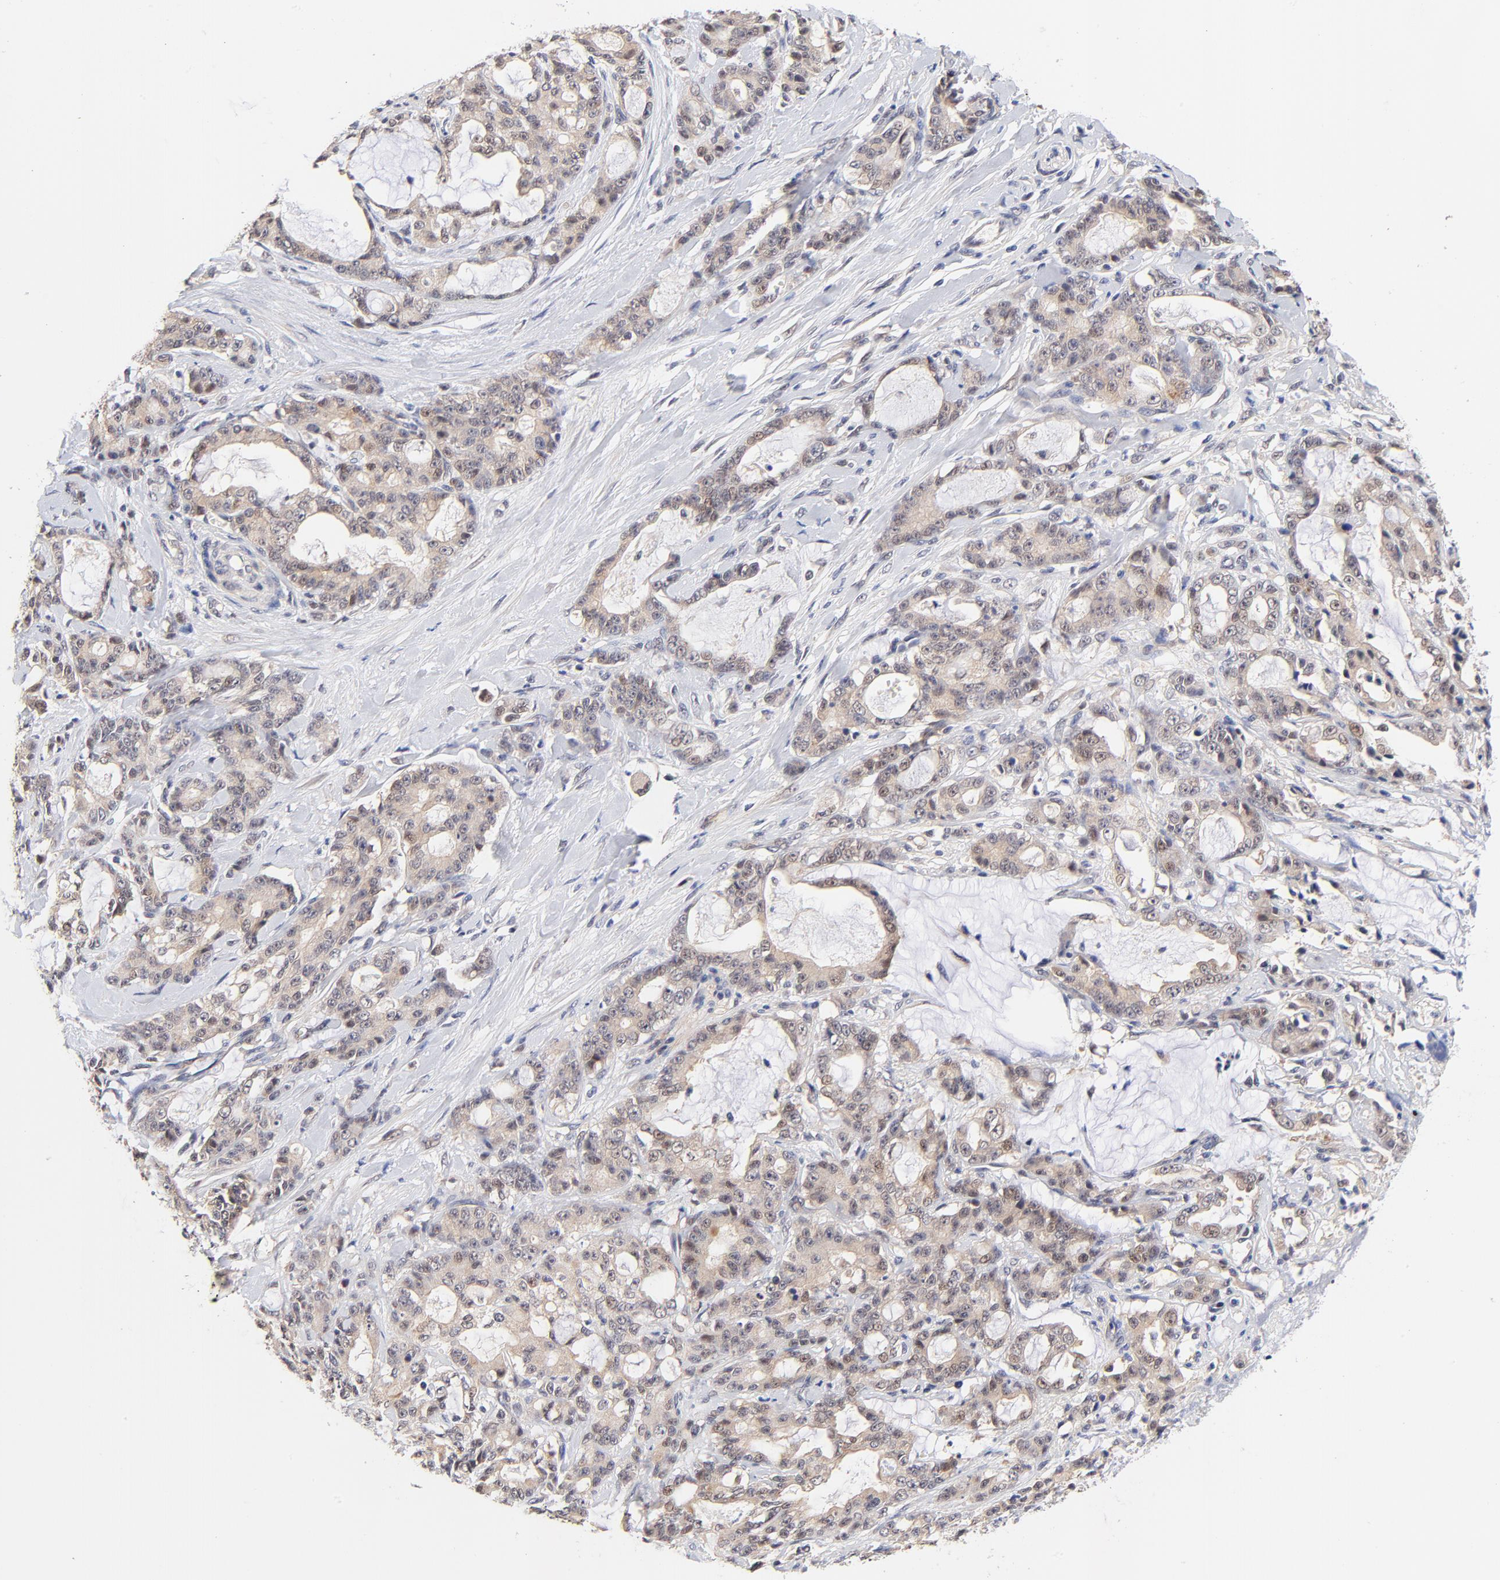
{"staining": {"intensity": "moderate", "quantity": ">75%", "location": "cytoplasmic/membranous,nuclear"}, "tissue": "pancreatic cancer", "cell_type": "Tumor cells", "image_type": "cancer", "snomed": [{"axis": "morphology", "description": "Adenocarcinoma, NOS"}, {"axis": "topography", "description": "Pancreas"}], "caption": "Immunohistochemistry (IHC) of human pancreatic cancer exhibits medium levels of moderate cytoplasmic/membranous and nuclear expression in about >75% of tumor cells. The staining was performed using DAB, with brown indicating positive protein expression. Nuclei are stained blue with hematoxylin.", "gene": "TXNL1", "patient": {"sex": "female", "age": 73}}